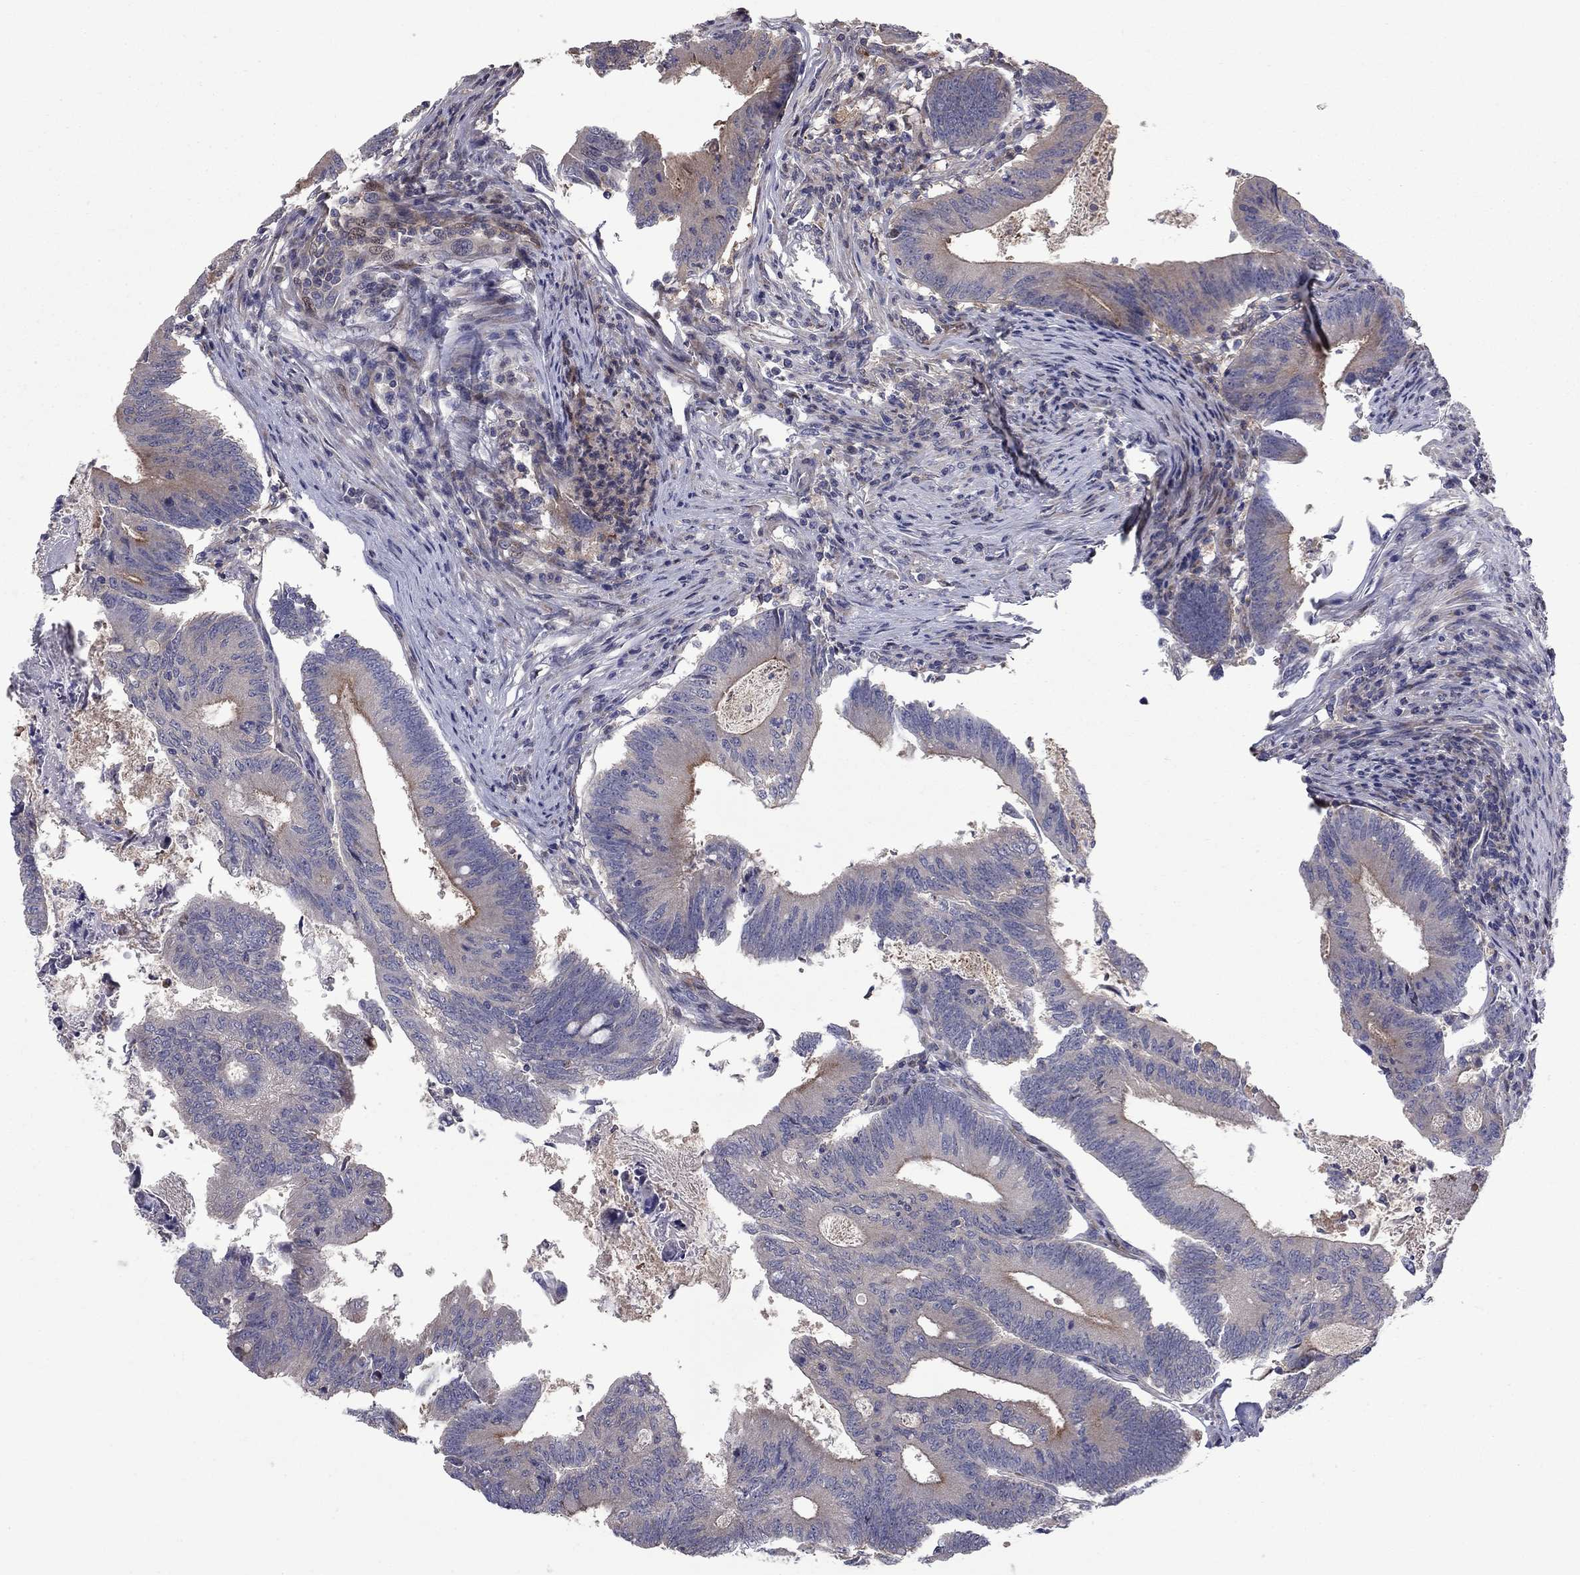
{"staining": {"intensity": "moderate", "quantity": "<25%", "location": "cytoplasmic/membranous"}, "tissue": "colorectal cancer", "cell_type": "Tumor cells", "image_type": "cancer", "snomed": [{"axis": "morphology", "description": "Adenocarcinoma, NOS"}, {"axis": "topography", "description": "Colon"}], "caption": "About <25% of tumor cells in human colorectal cancer display moderate cytoplasmic/membranous protein staining as visualized by brown immunohistochemical staining.", "gene": "DUSP7", "patient": {"sex": "female", "age": 70}}